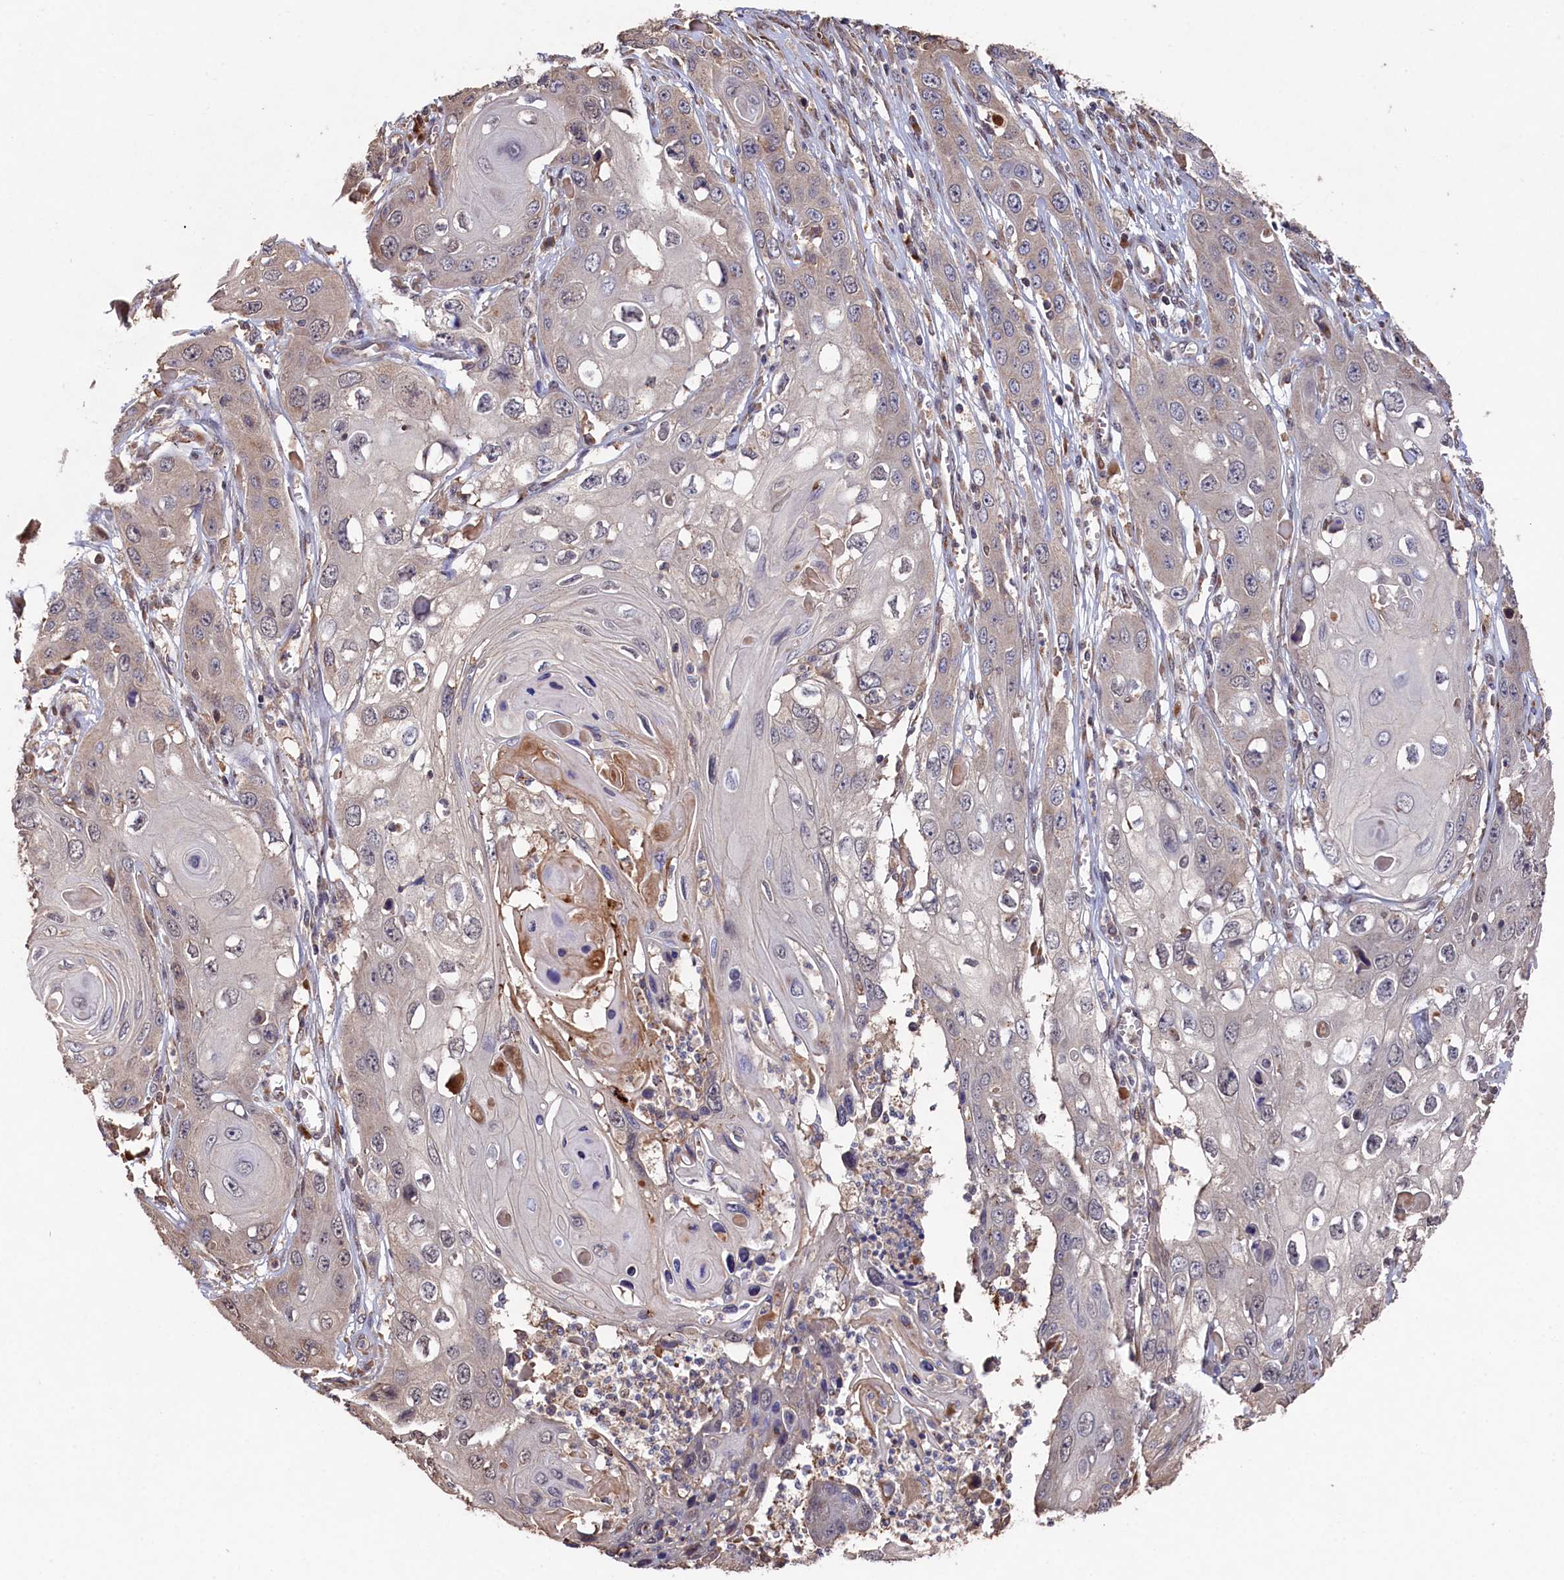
{"staining": {"intensity": "weak", "quantity": "<25%", "location": "cytoplasmic/membranous"}, "tissue": "skin cancer", "cell_type": "Tumor cells", "image_type": "cancer", "snomed": [{"axis": "morphology", "description": "Squamous cell carcinoma, NOS"}, {"axis": "topography", "description": "Skin"}], "caption": "Immunohistochemical staining of skin cancer reveals no significant positivity in tumor cells.", "gene": "NAA60", "patient": {"sex": "male", "age": 55}}